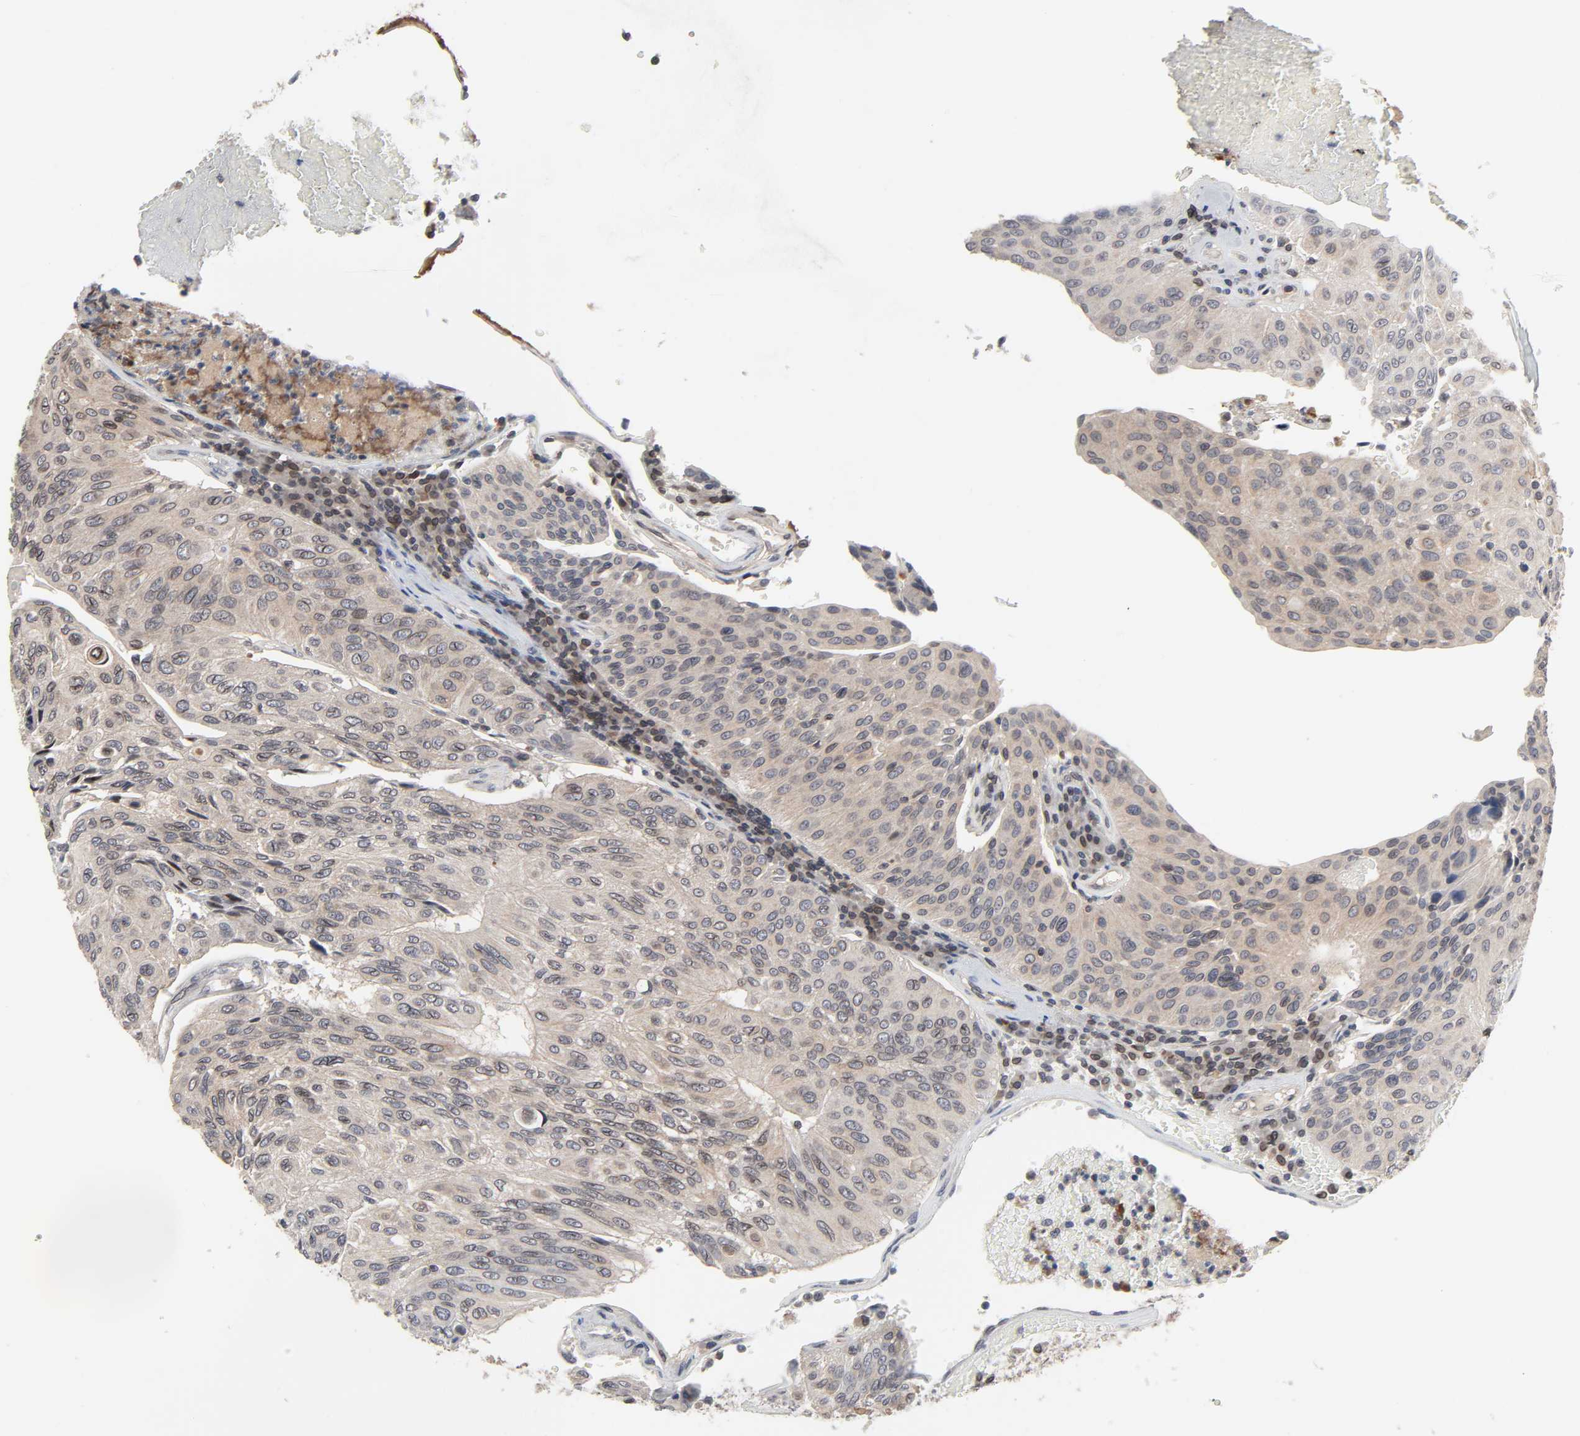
{"staining": {"intensity": "weak", "quantity": ">75%", "location": "cytoplasmic/membranous"}, "tissue": "urothelial cancer", "cell_type": "Tumor cells", "image_type": "cancer", "snomed": [{"axis": "morphology", "description": "Urothelial carcinoma, High grade"}, {"axis": "topography", "description": "Urinary bladder"}], "caption": "A brown stain highlights weak cytoplasmic/membranous expression of a protein in human high-grade urothelial carcinoma tumor cells.", "gene": "CCDC175", "patient": {"sex": "male", "age": 66}}